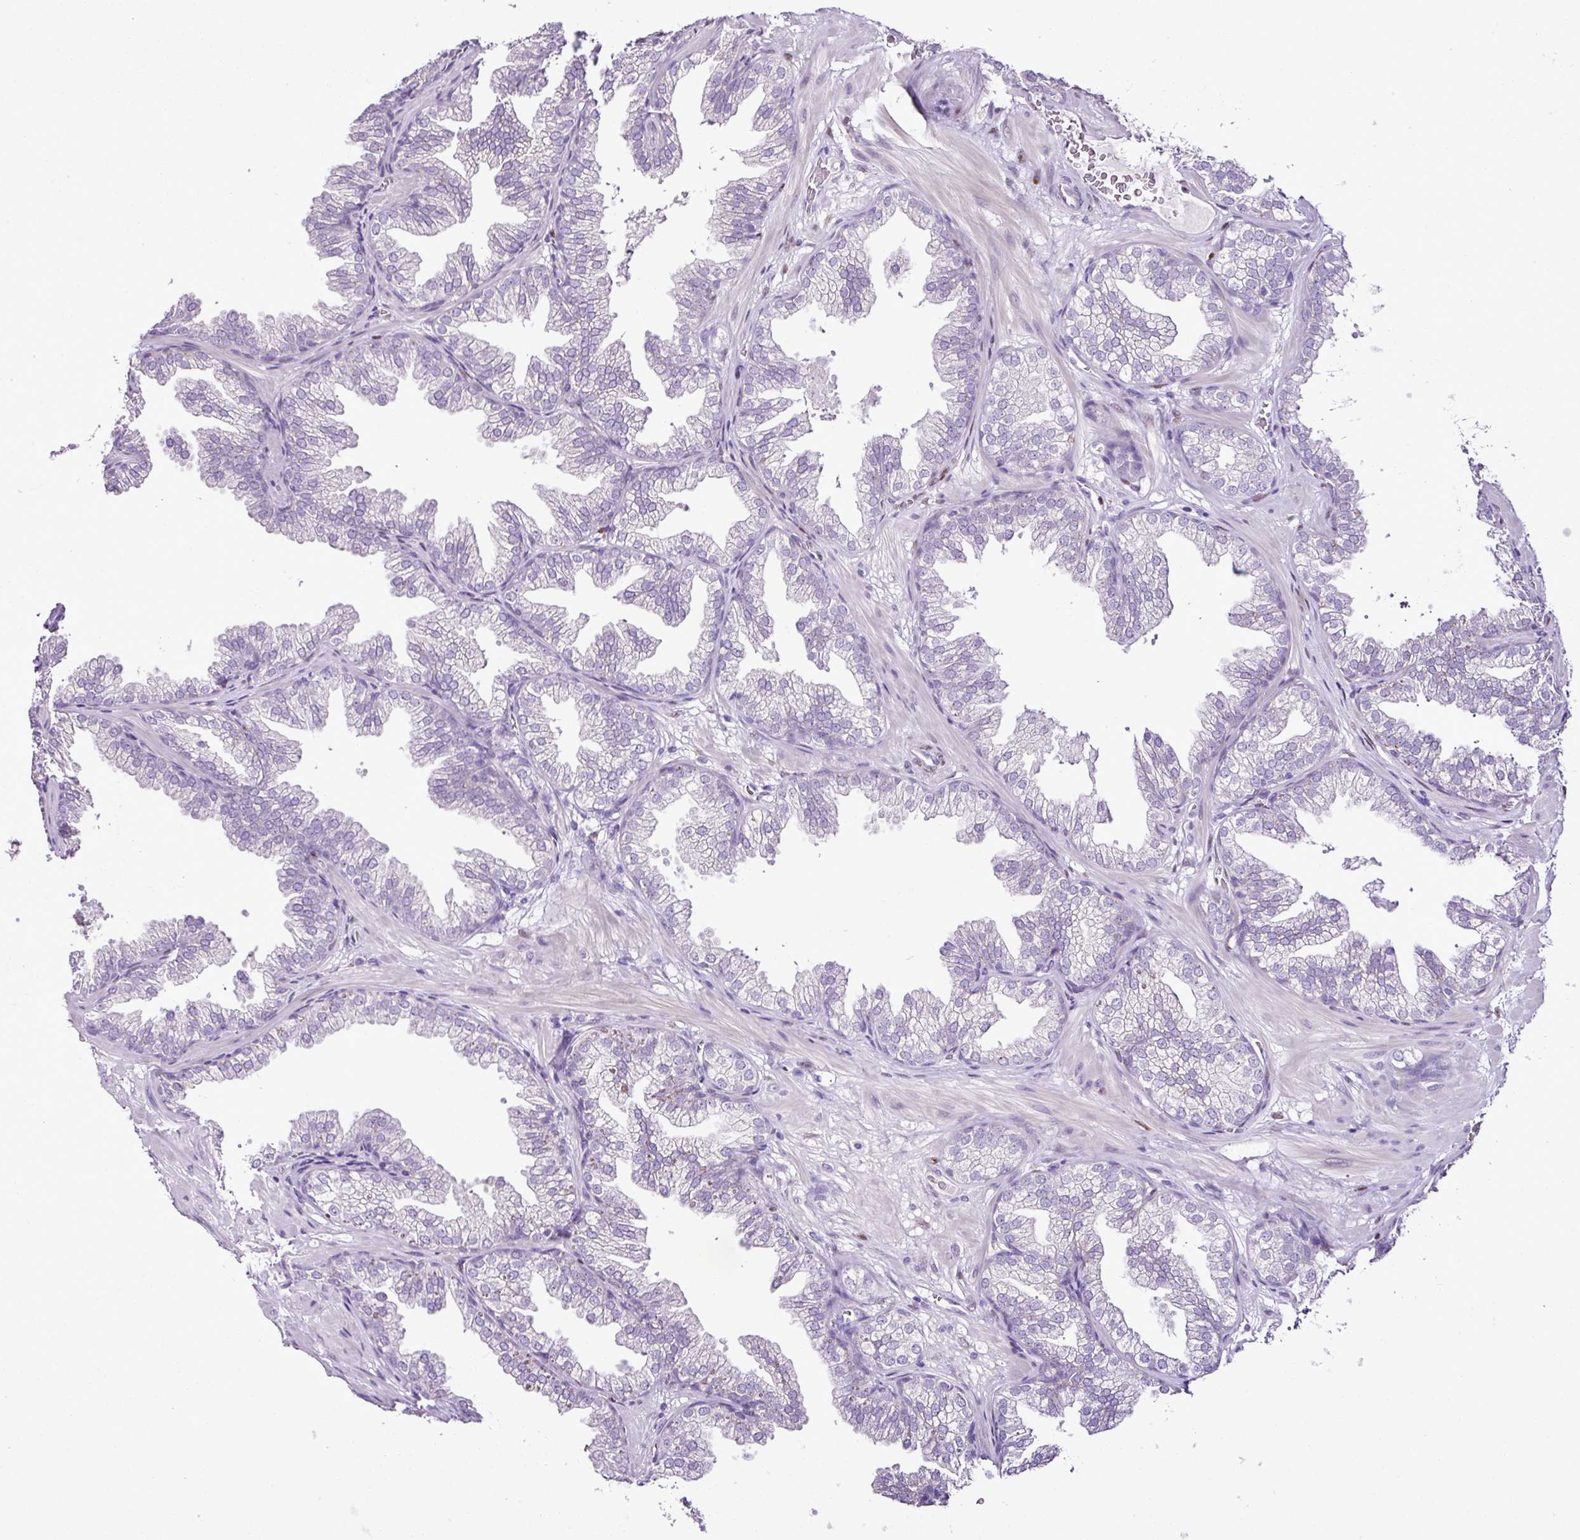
{"staining": {"intensity": "negative", "quantity": "none", "location": "none"}, "tissue": "prostate", "cell_type": "Glandular cells", "image_type": "normal", "snomed": [{"axis": "morphology", "description": "Normal tissue, NOS"}, {"axis": "topography", "description": "Prostate"}], "caption": "Human prostate stained for a protein using immunohistochemistry demonstrates no positivity in glandular cells.", "gene": "ESR1", "patient": {"sex": "male", "age": 37}}